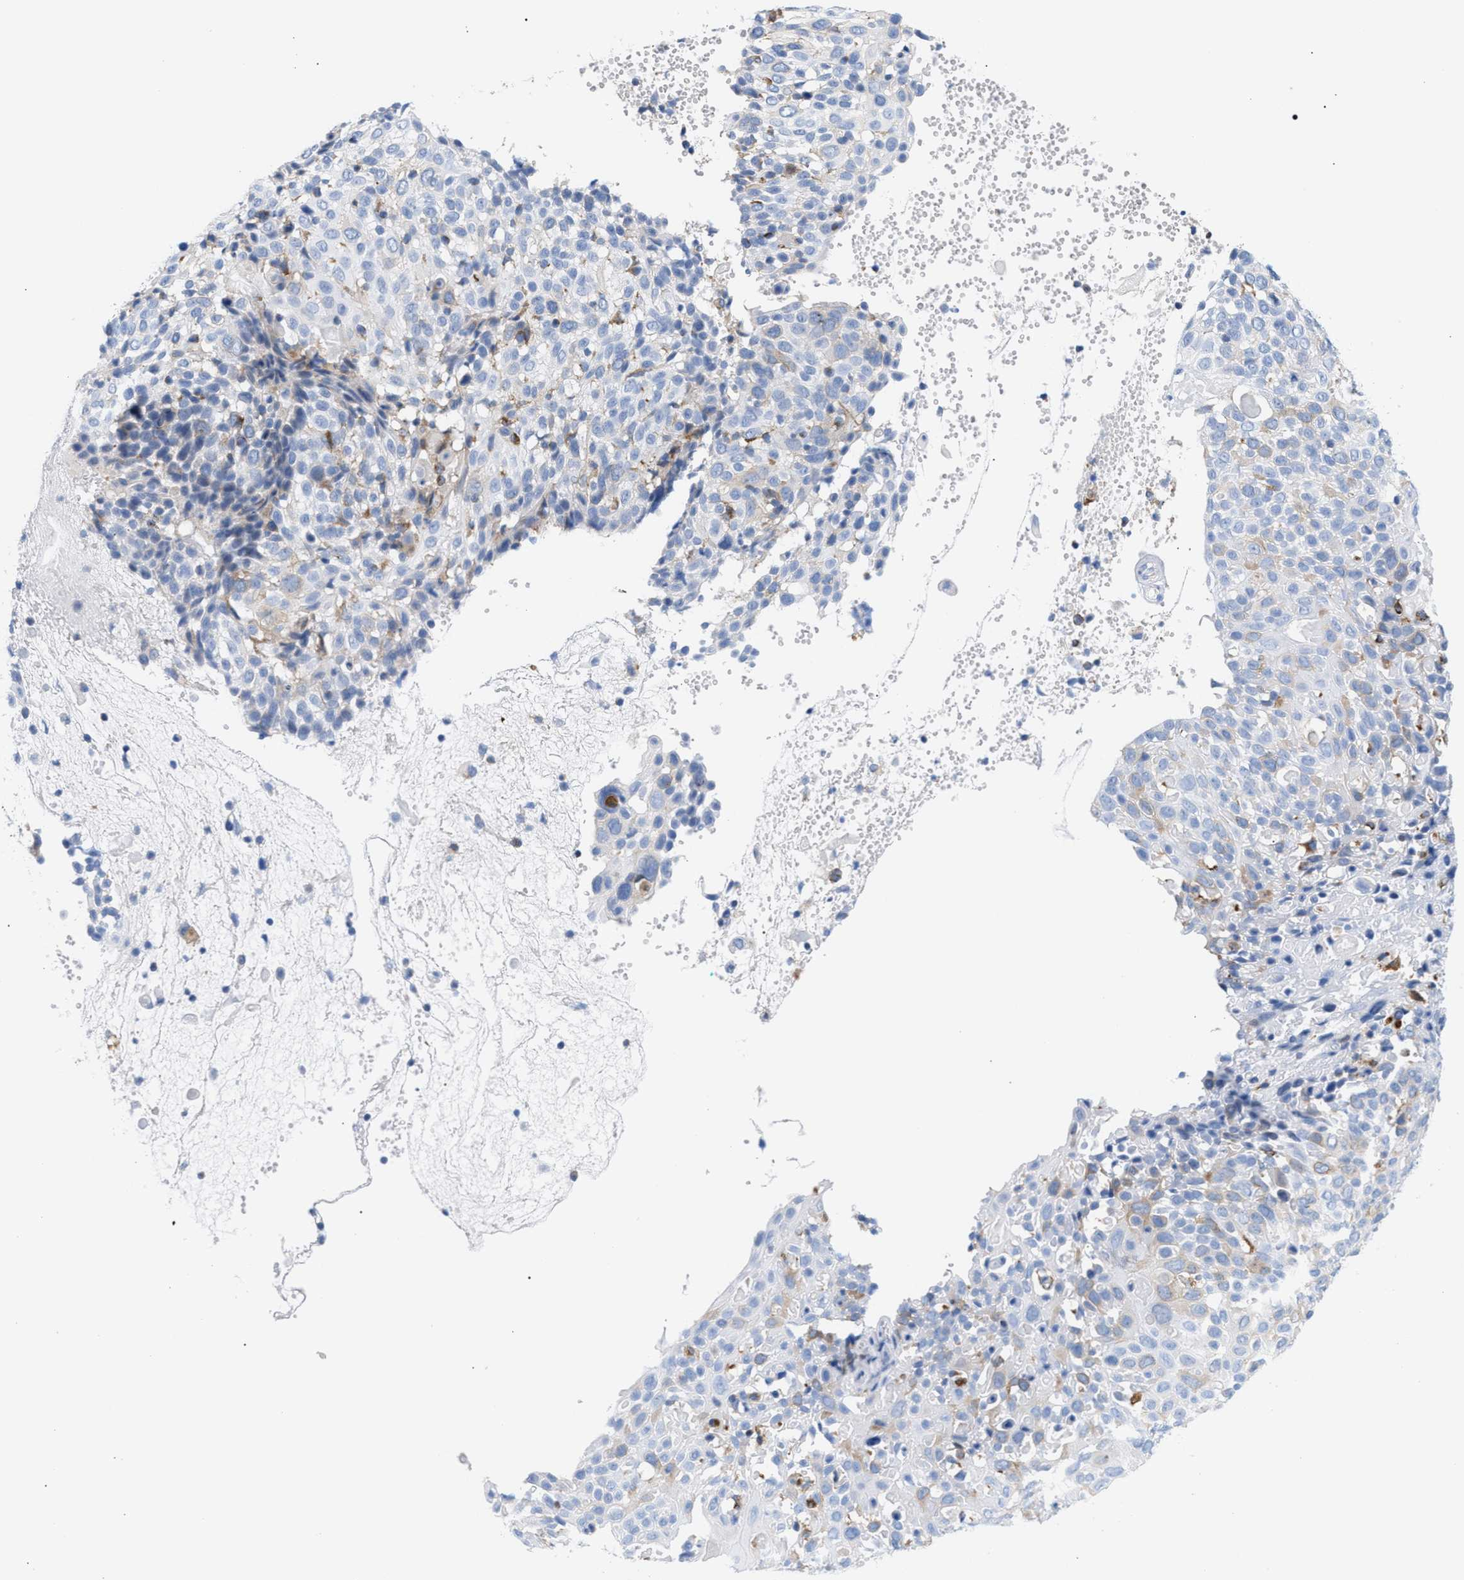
{"staining": {"intensity": "weak", "quantity": "<25%", "location": "cytoplasmic/membranous"}, "tissue": "cervical cancer", "cell_type": "Tumor cells", "image_type": "cancer", "snomed": [{"axis": "morphology", "description": "Squamous cell carcinoma, NOS"}, {"axis": "topography", "description": "Cervix"}], "caption": "Protein analysis of cervical cancer reveals no significant staining in tumor cells.", "gene": "TACC3", "patient": {"sex": "female", "age": 74}}